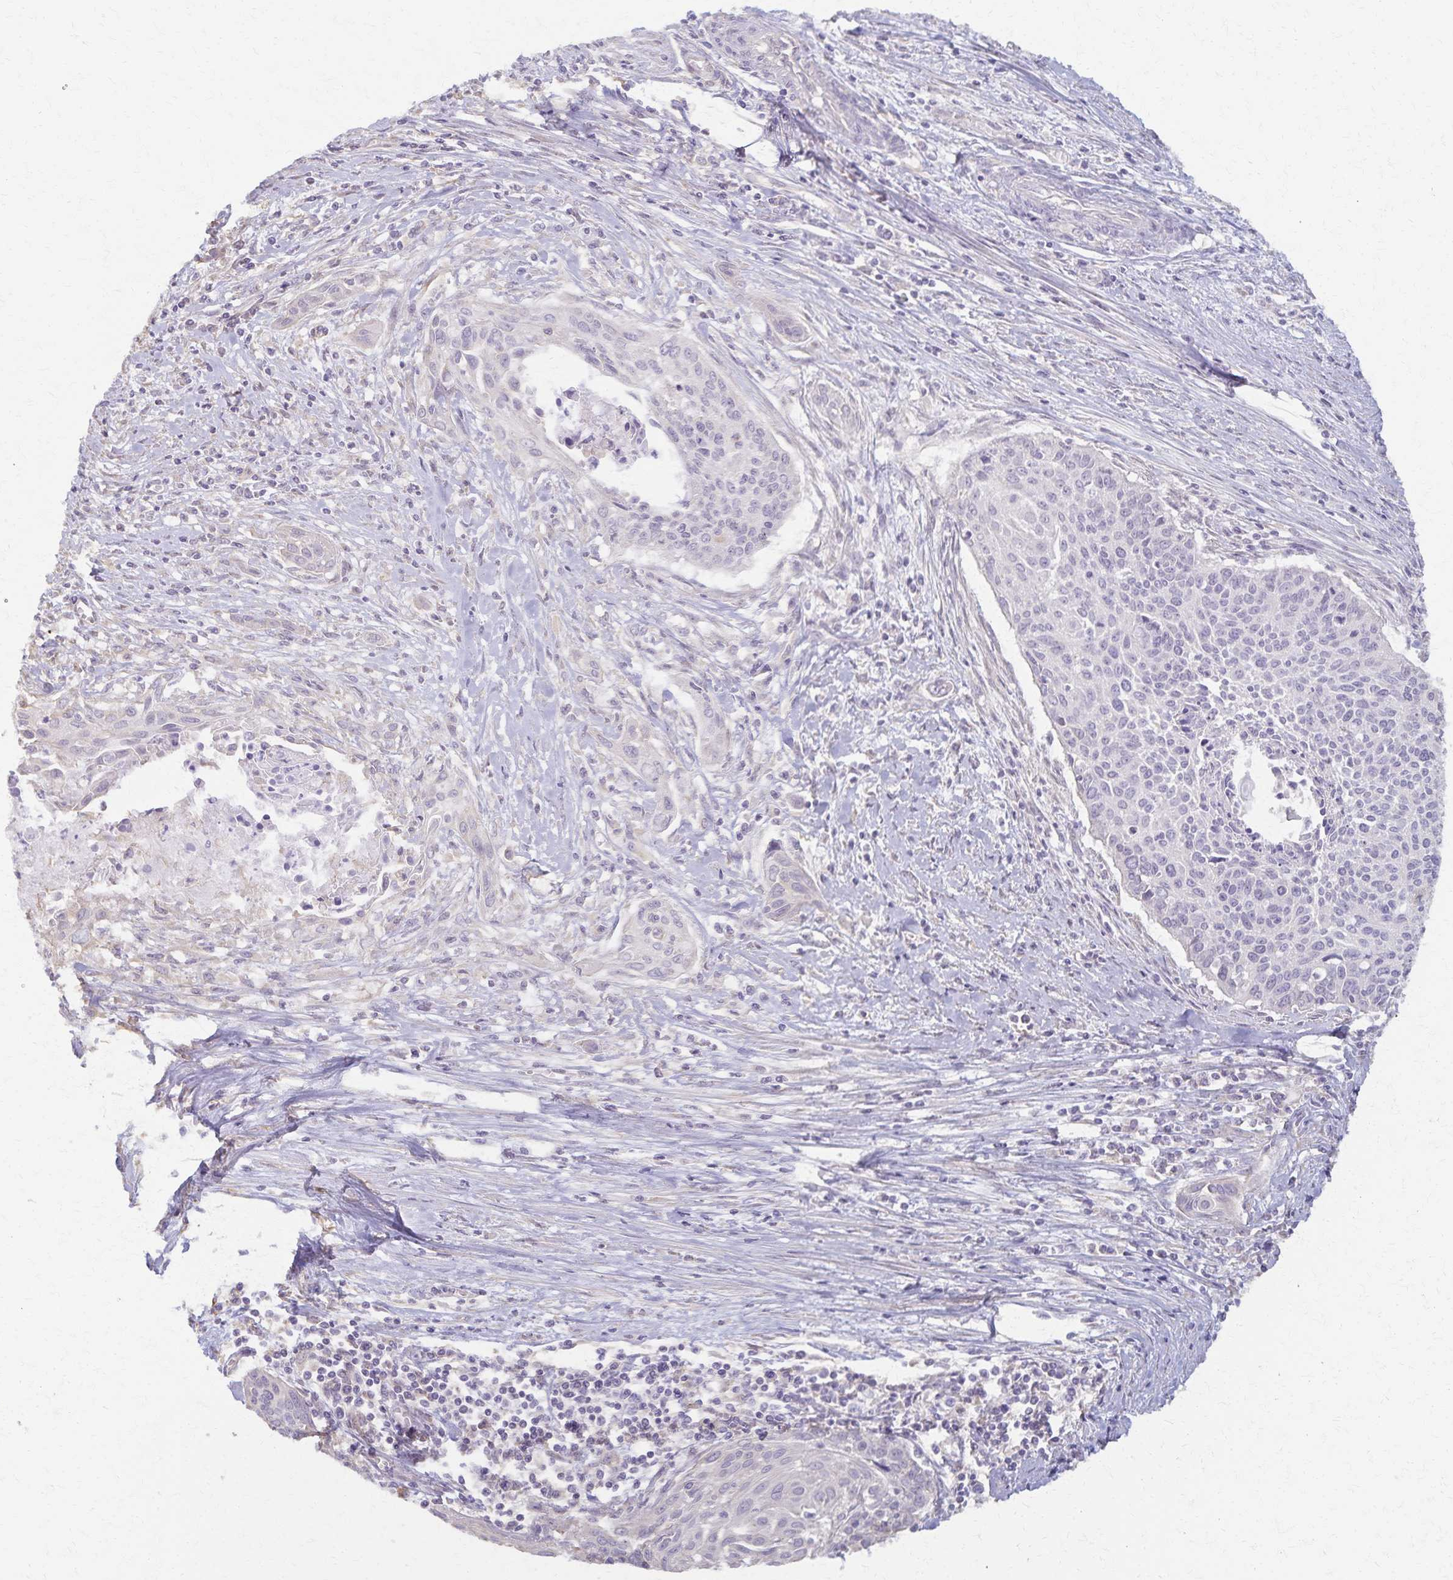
{"staining": {"intensity": "negative", "quantity": "none", "location": "none"}, "tissue": "cervical cancer", "cell_type": "Tumor cells", "image_type": "cancer", "snomed": [{"axis": "morphology", "description": "Squamous cell carcinoma, NOS"}, {"axis": "topography", "description": "Cervix"}], "caption": "Immunohistochemical staining of human cervical cancer exhibits no significant positivity in tumor cells.", "gene": "KISS1", "patient": {"sex": "female", "age": 55}}